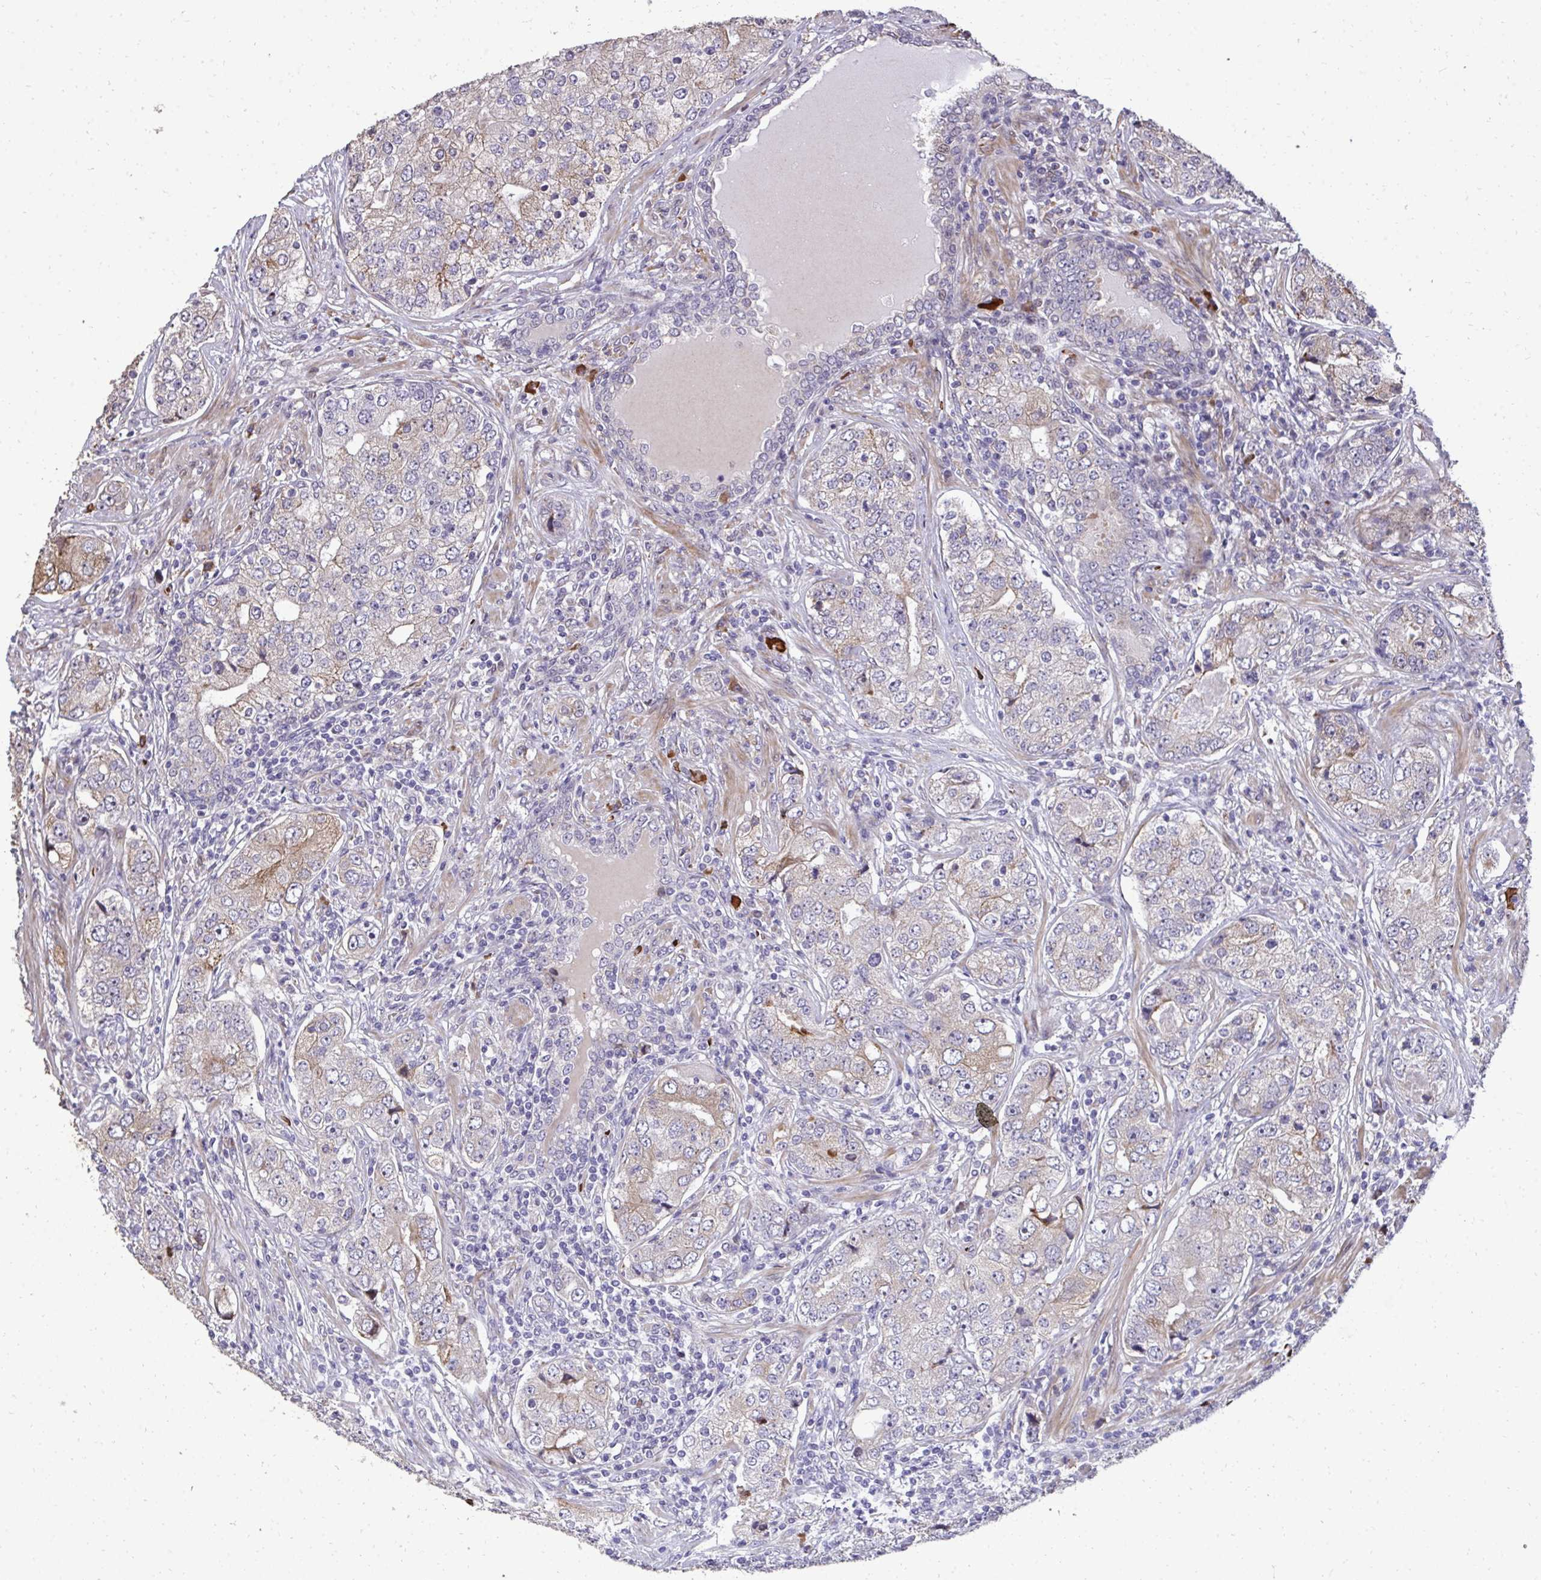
{"staining": {"intensity": "weak", "quantity": "25%-75%", "location": "cytoplasmic/membranous"}, "tissue": "prostate cancer", "cell_type": "Tumor cells", "image_type": "cancer", "snomed": [{"axis": "morphology", "description": "Adenocarcinoma, High grade"}, {"axis": "topography", "description": "Prostate"}], "caption": "A high-resolution histopathology image shows immunohistochemistry (IHC) staining of prostate cancer, which exhibits weak cytoplasmic/membranous staining in approximately 25%-75% of tumor cells. (IHC, brightfield microscopy, high magnification).", "gene": "FIBCD1", "patient": {"sex": "male", "age": 60}}